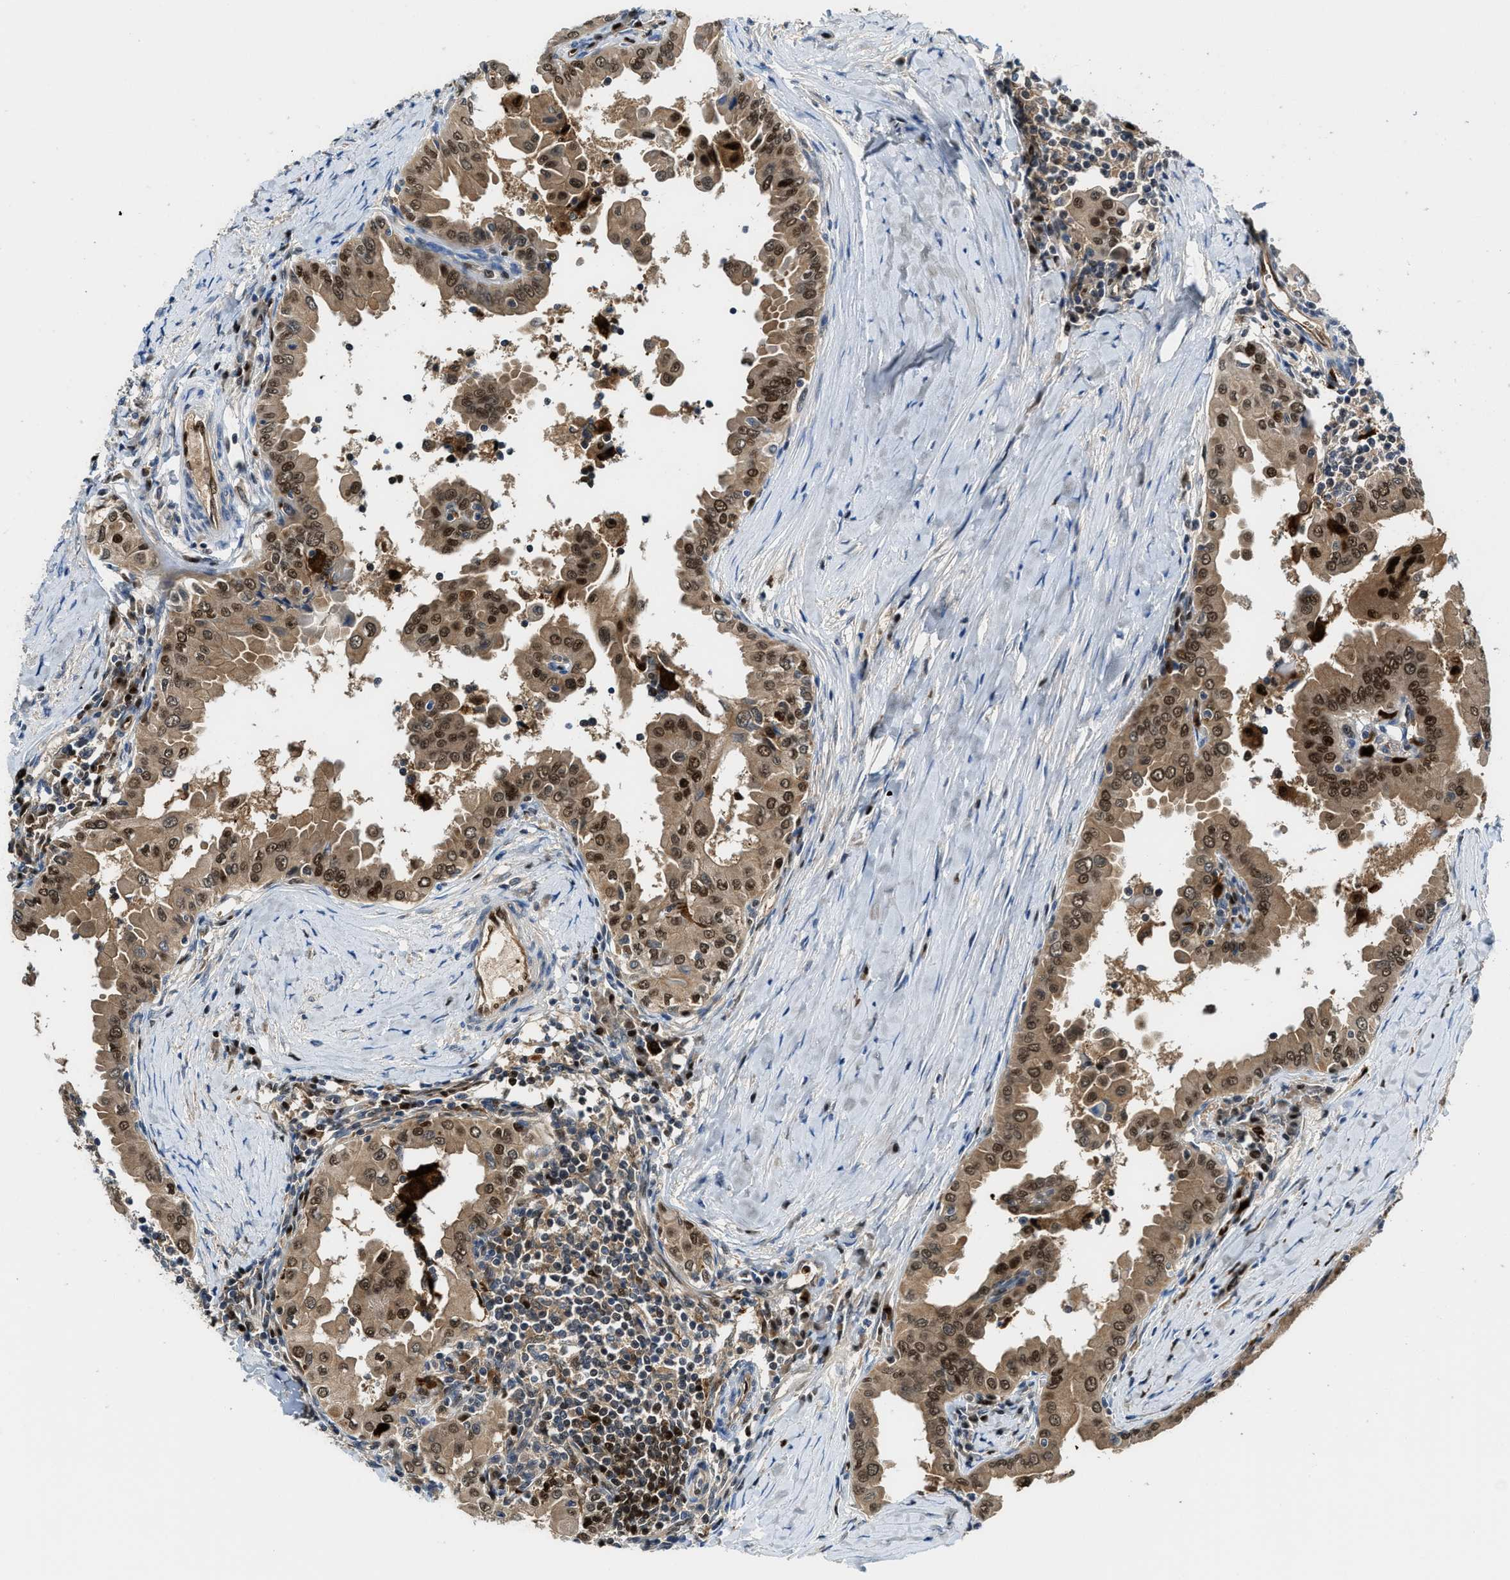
{"staining": {"intensity": "moderate", "quantity": ">75%", "location": "cytoplasmic/membranous,nuclear"}, "tissue": "thyroid cancer", "cell_type": "Tumor cells", "image_type": "cancer", "snomed": [{"axis": "morphology", "description": "Papillary adenocarcinoma, NOS"}, {"axis": "topography", "description": "Thyroid gland"}], "caption": "Papillary adenocarcinoma (thyroid) stained for a protein reveals moderate cytoplasmic/membranous and nuclear positivity in tumor cells.", "gene": "LTA4H", "patient": {"sex": "male", "age": 33}}